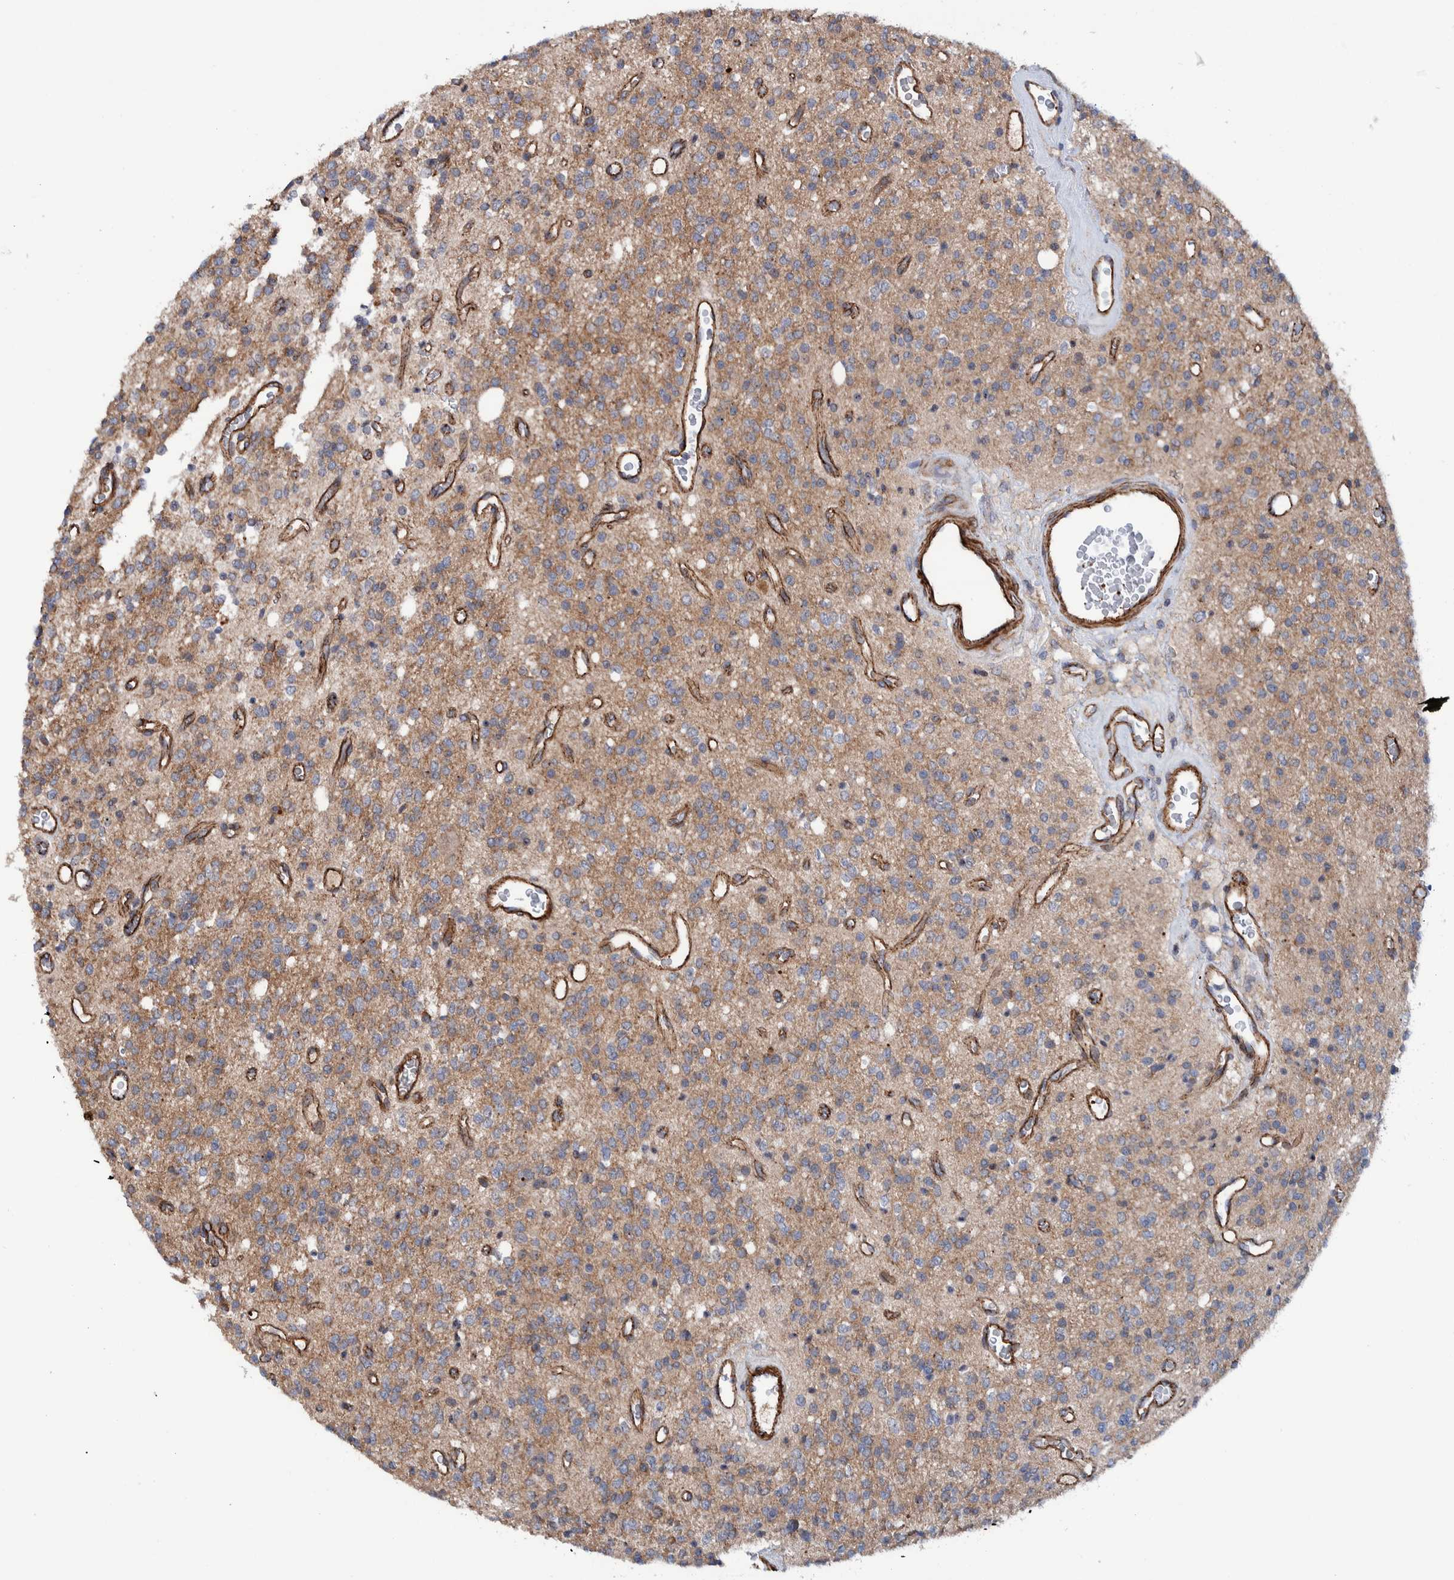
{"staining": {"intensity": "weak", "quantity": "25%-75%", "location": "cytoplasmic/membranous"}, "tissue": "glioma", "cell_type": "Tumor cells", "image_type": "cancer", "snomed": [{"axis": "morphology", "description": "Glioma, malignant, High grade"}, {"axis": "topography", "description": "Brain"}], "caption": "DAB (3,3'-diaminobenzidine) immunohistochemical staining of glioma displays weak cytoplasmic/membranous protein expression in about 25%-75% of tumor cells.", "gene": "SLC25A10", "patient": {"sex": "male", "age": 34}}